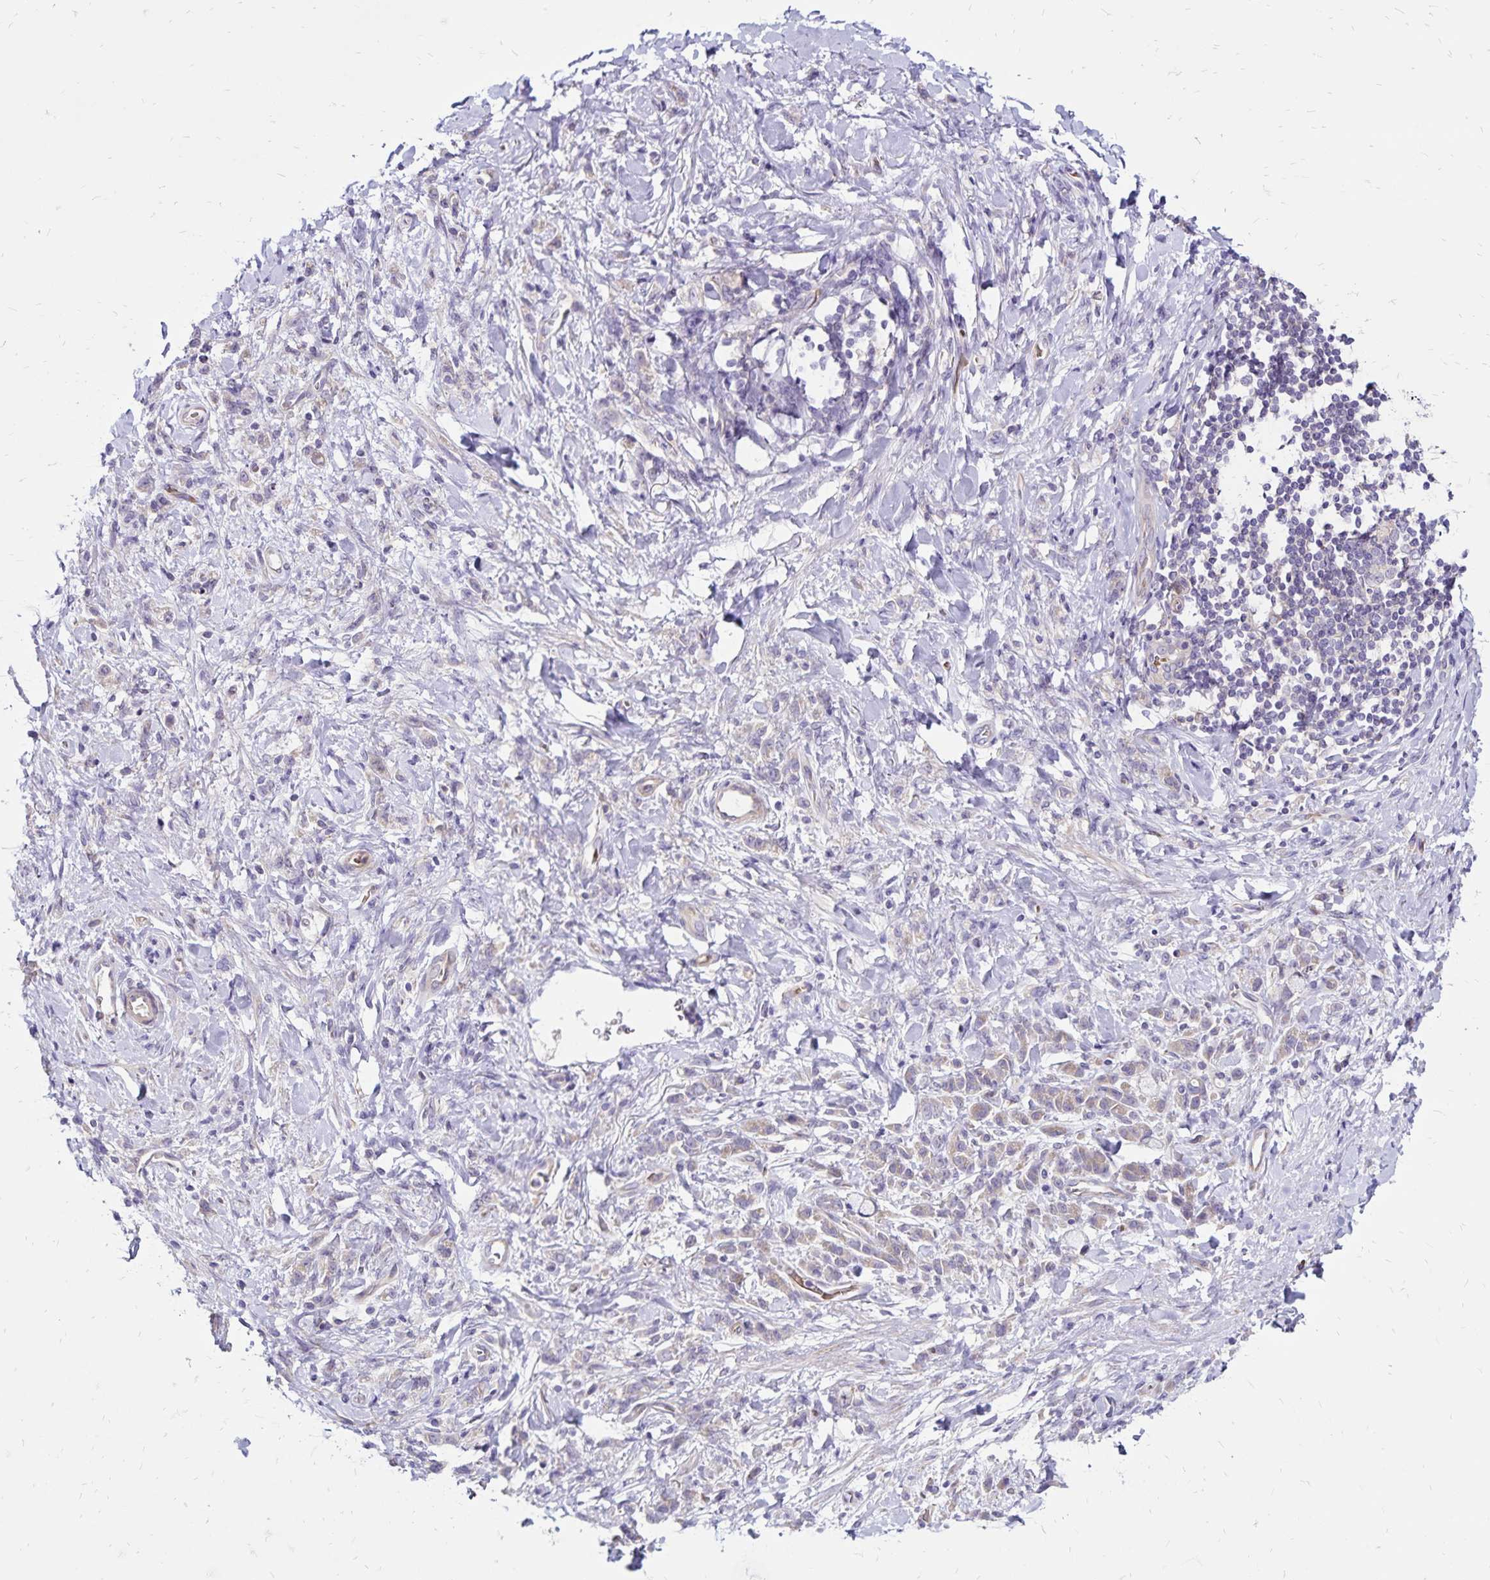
{"staining": {"intensity": "weak", "quantity": ">75%", "location": "cytoplasmic/membranous"}, "tissue": "stomach cancer", "cell_type": "Tumor cells", "image_type": "cancer", "snomed": [{"axis": "morphology", "description": "Adenocarcinoma, NOS"}, {"axis": "topography", "description": "Stomach"}], "caption": "Tumor cells demonstrate low levels of weak cytoplasmic/membranous positivity in approximately >75% of cells in stomach cancer (adenocarcinoma).", "gene": "FSD1", "patient": {"sex": "male", "age": 77}}